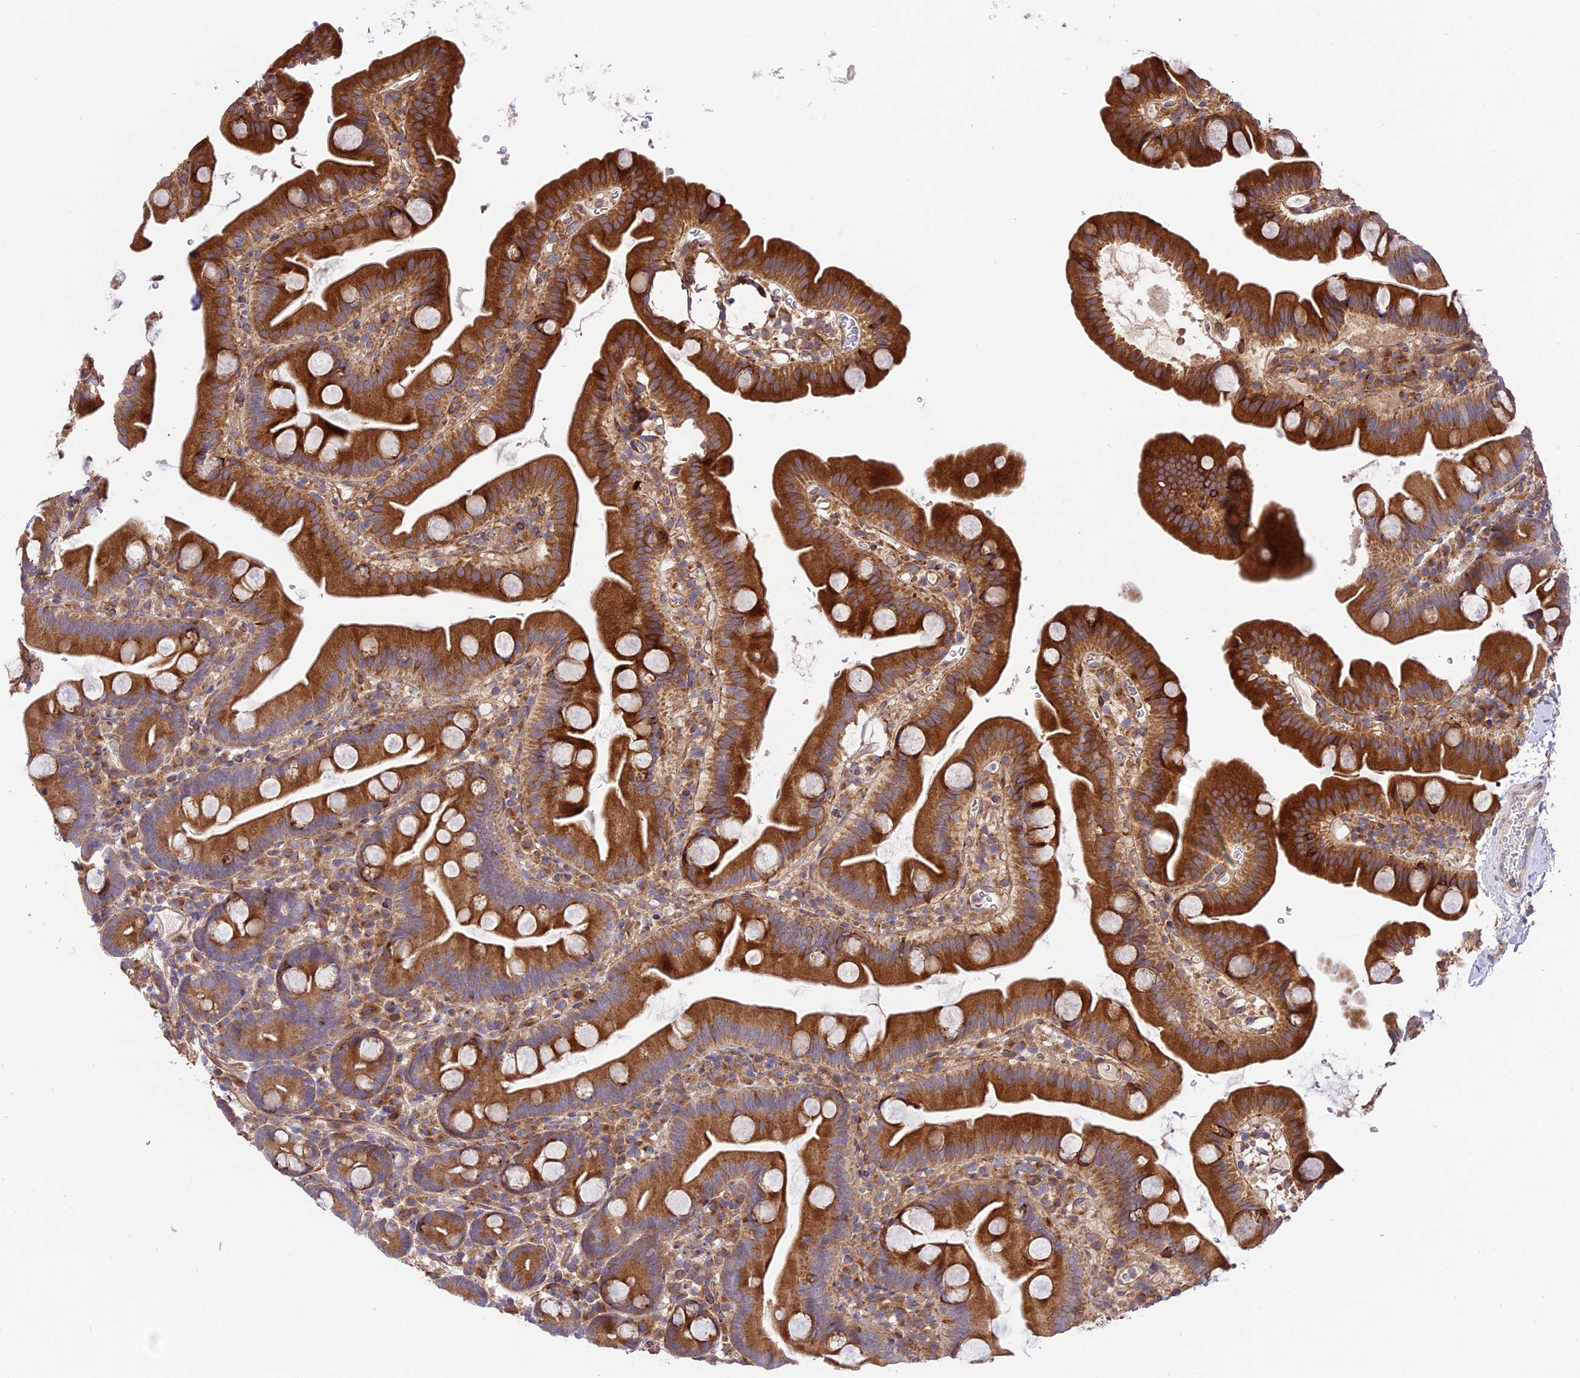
{"staining": {"intensity": "strong", "quantity": ">75%", "location": "cytoplasmic/membranous"}, "tissue": "small intestine", "cell_type": "Glandular cells", "image_type": "normal", "snomed": [{"axis": "morphology", "description": "Normal tissue, NOS"}, {"axis": "topography", "description": "Small intestine"}], "caption": "Glandular cells display high levels of strong cytoplasmic/membranous positivity in about >75% of cells in unremarkable small intestine.", "gene": "ROCK1", "patient": {"sex": "female", "age": 68}}